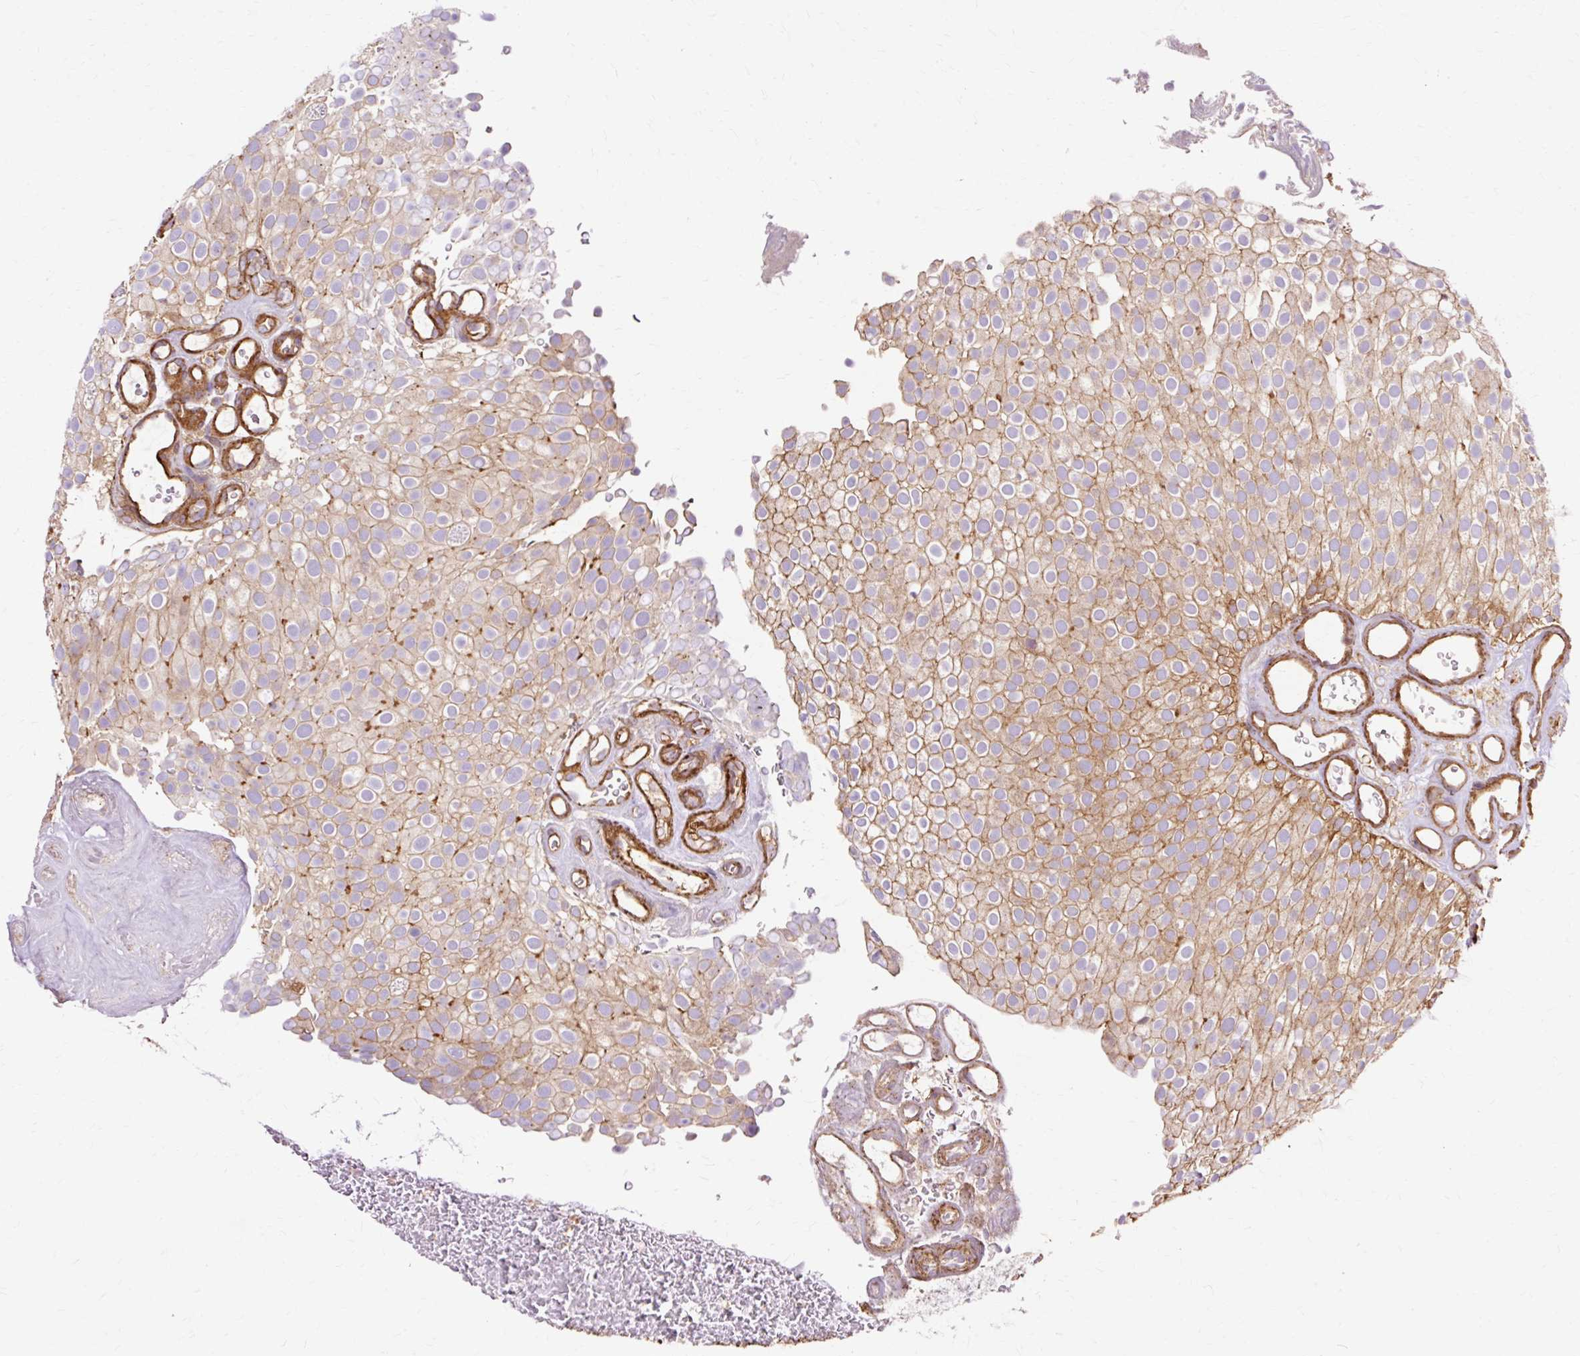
{"staining": {"intensity": "weak", "quantity": ">75%", "location": "cytoplasmic/membranous"}, "tissue": "urothelial cancer", "cell_type": "Tumor cells", "image_type": "cancer", "snomed": [{"axis": "morphology", "description": "Urothelial carcinoma, Low grade"}, {"axis": "topography", "description": "Urinary bladder"}], "caption": "This is a photomicrograph of immunohistochemistry (IHC) staining of urothelial cancer, which shows weak expression in the cytoplasmic/membranous of tumor cells.", "gene": "TBC1D2B", "patient": {"sex": "male", "age": 78}}